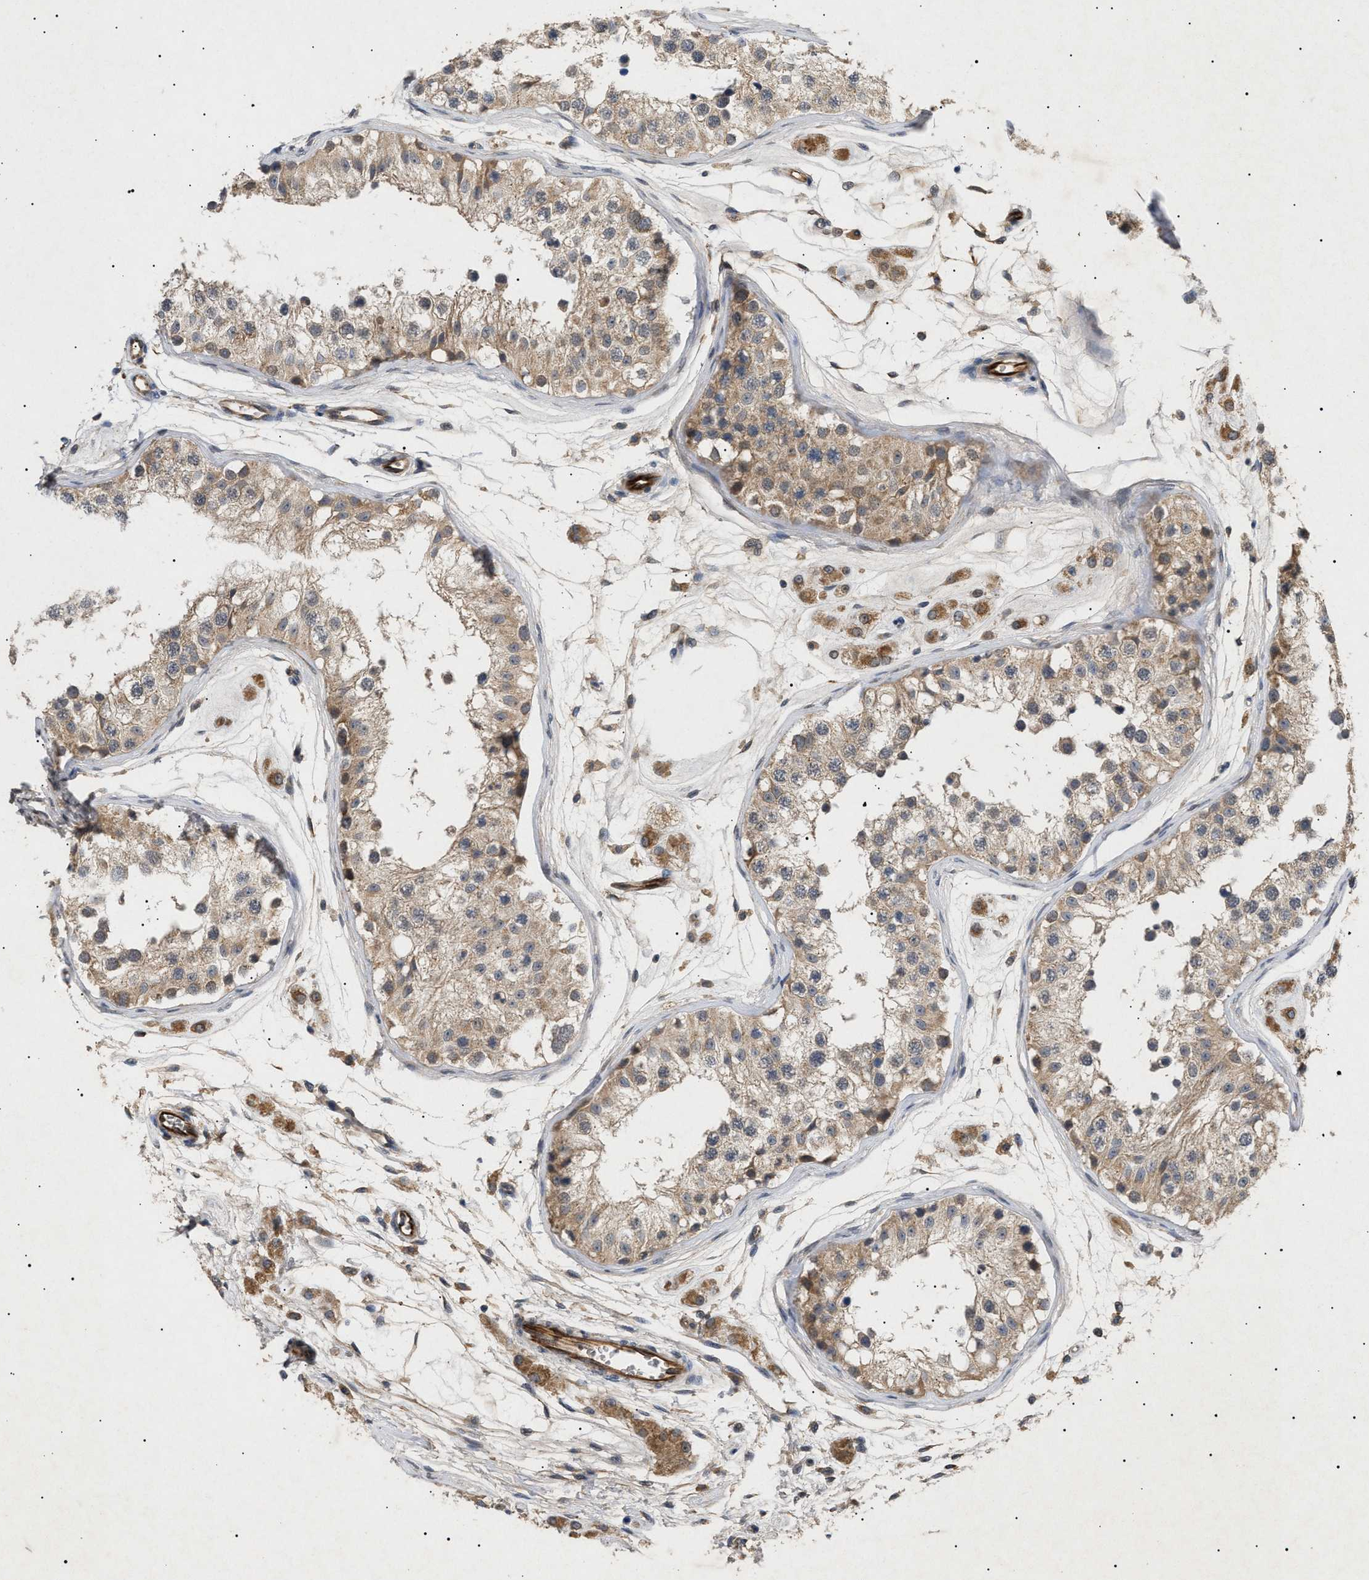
{"staining": {"intensity": "moderate", "quantity": ">75%", "location": "cytoplasmic/membranous"}, "tissue": "testis", "cell_type": "Cells in seminiferous ducts", "image_type": "normal", "snomed": [{"axis": "morphology", "description": "Normal tissue, NOS"}, {"axis": "morphology", "description": "Adenocarcinoma, metastatic, NOS"}, {"axis": "topography", "description": "Testis"}], "caption": "Cells in seminiferous ducts display medium levels of moderate cytoplasmic/membranous staining in about >75% of cells in unremarkable human testis. The protein is stained brown, and the nuclei are stained in blue (DAB IHC with brightfield microscopy, high magnification).", "gene": "SIRT5", "patient": {"sex": "male", "age": 26}}